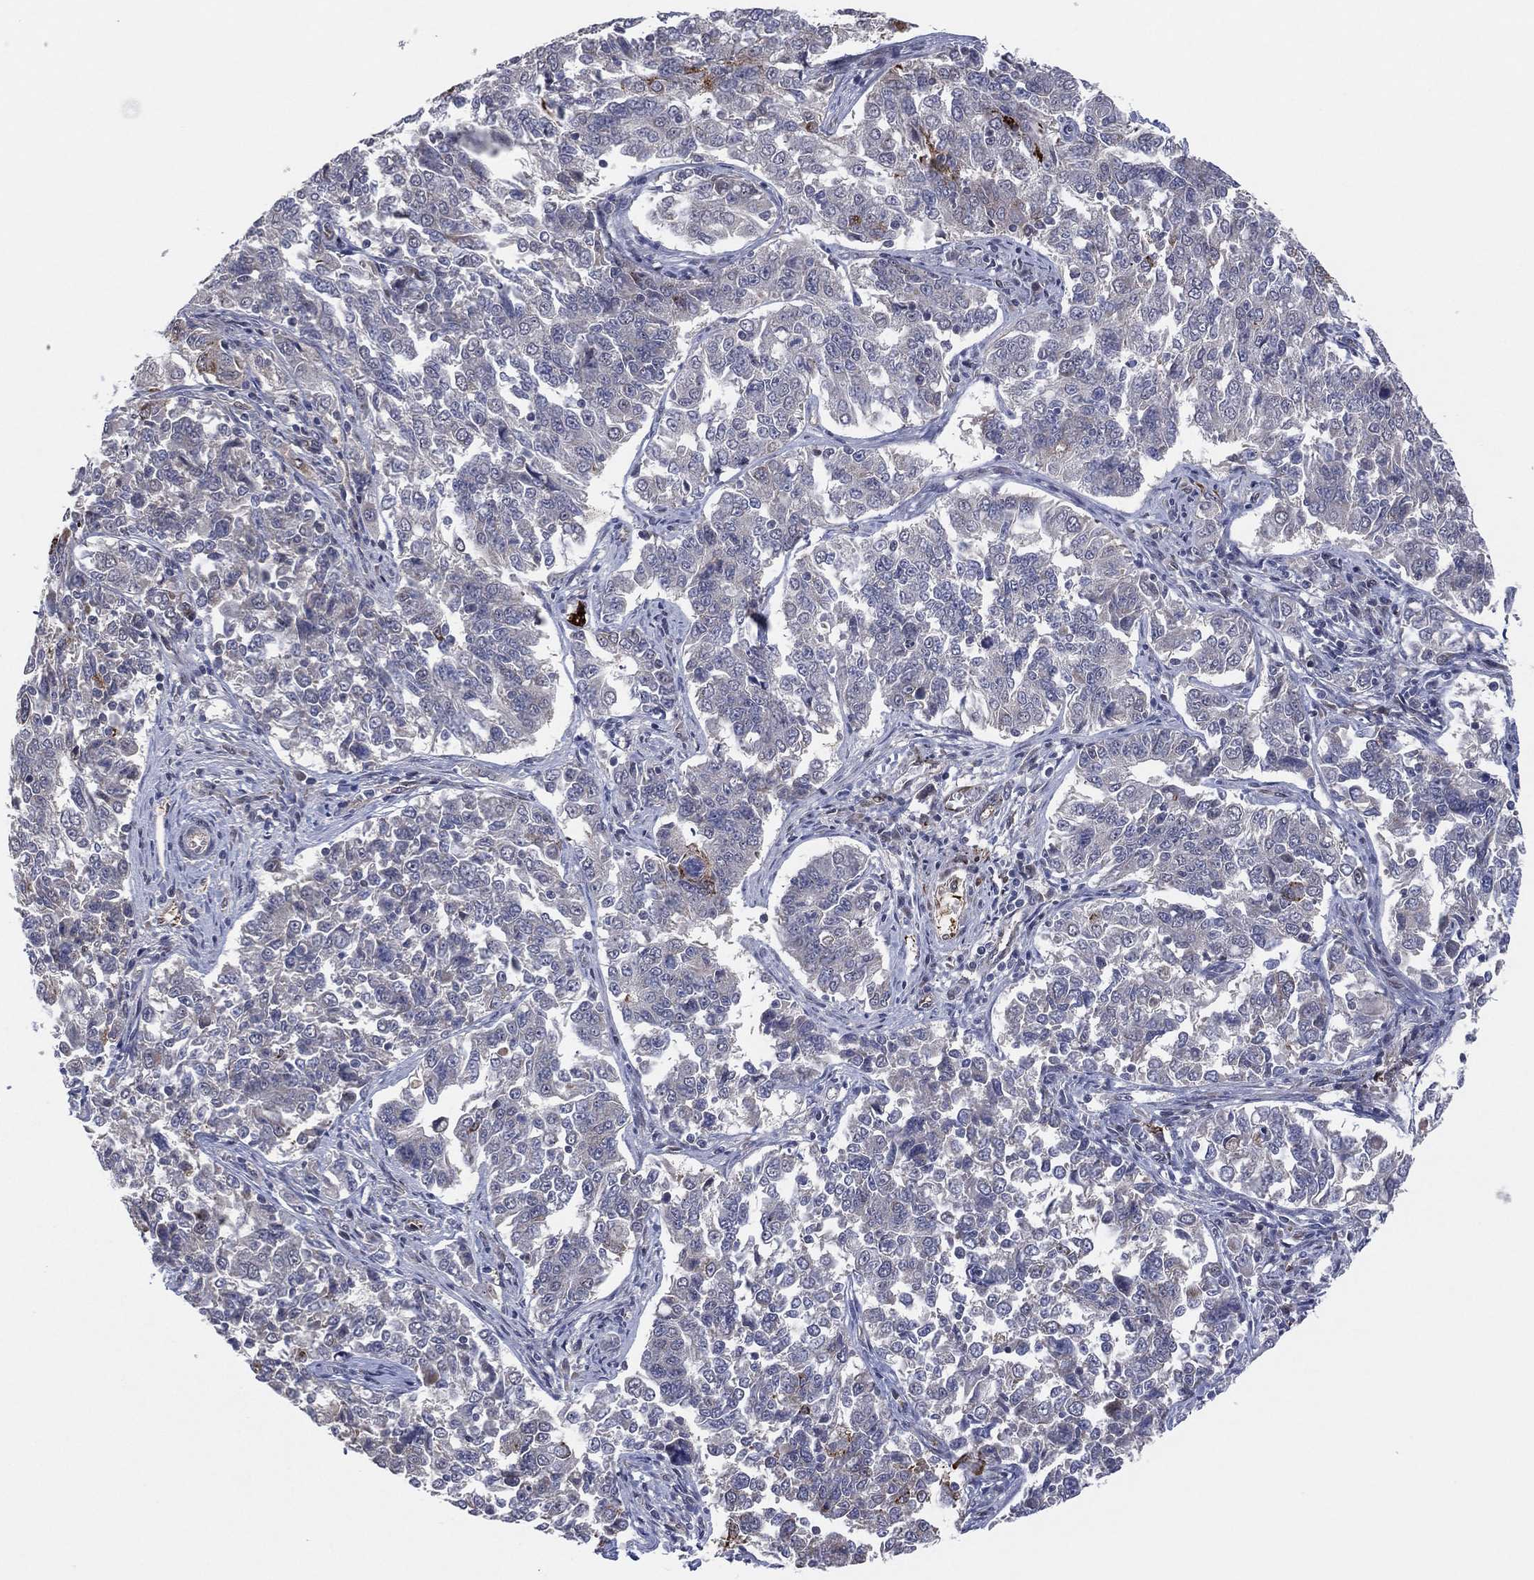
{"staining": {"intensity": "negative", "quantity": "none", "location": "none"}, "tissue": "endometrial cancer", "cell_type": "Tumor cells", "image_type": "cancer", "snomed": [{"axis": "morphology", "description": "Adenocarcinoma, NOS"}, {"axis": "topography", "description": "Endometrium"}], "caption": "Photomicrograph shows no significant protein positivity in tumor cells of endometrial adenocarcinoma.", "gene": "SNCG", "patient": {"sex": "female", "age": 43}}